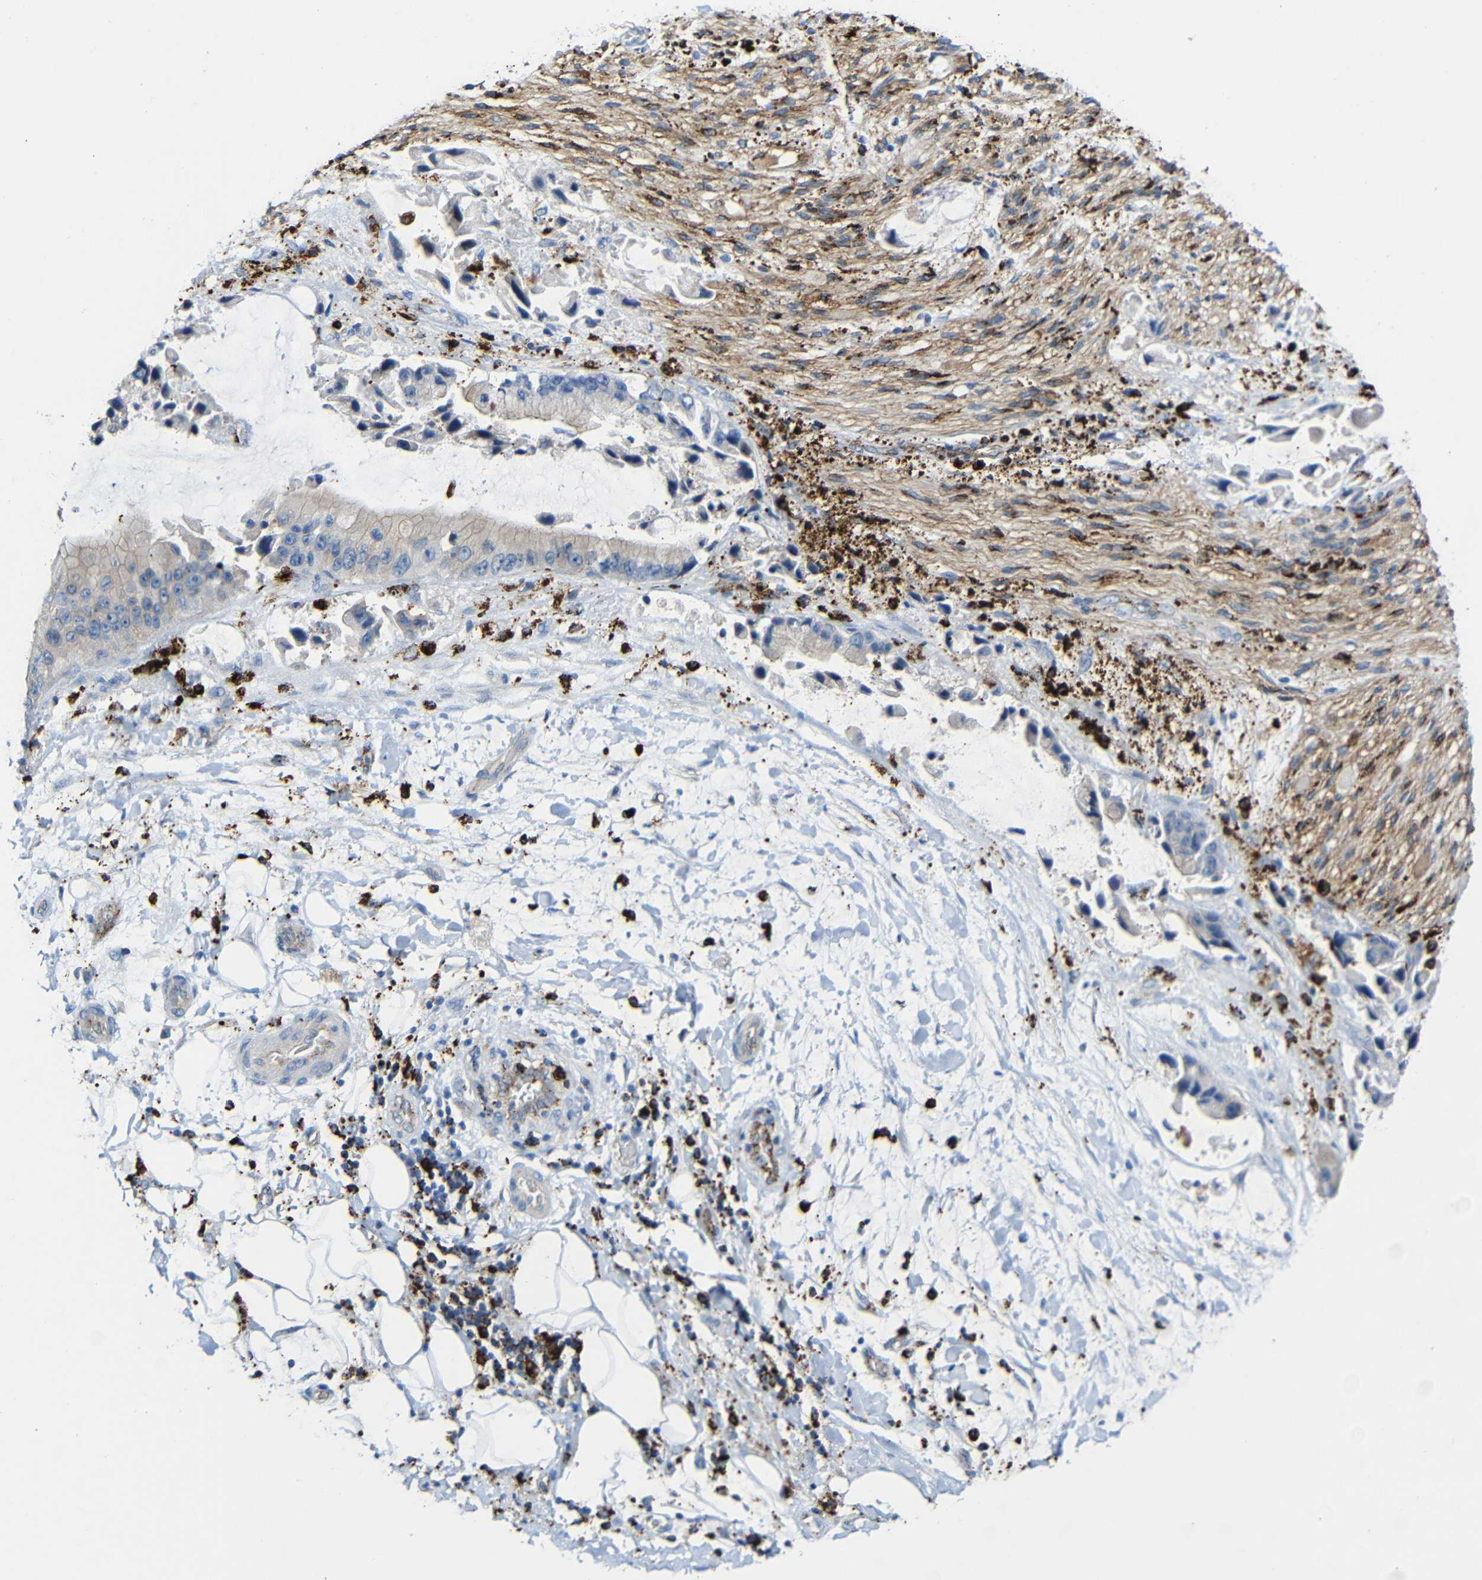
{"staining": {"intensity": "negative", "quantity": "none", "location": "none"}, "tissue": "adipose tissue", "cell_type": "Adipocytes", "image_type": "normal", "snomed": [{"axis": "morphology", "description": "Normal tissue, NOS"}, {"axis": "morphology", "description": "Cholangiocarcinoma"}, {"axis": "topography", "description": "Liver"}, {"axis": "topography", "description": "Peripheral nerve tissue"}], "caption": "Immunohistochemical staining of unremarkable human adipose tissue demonstrates no significant expression in adipocytes.", "gene": "HLA", "patient": {"sex": "male", "age": 50}}